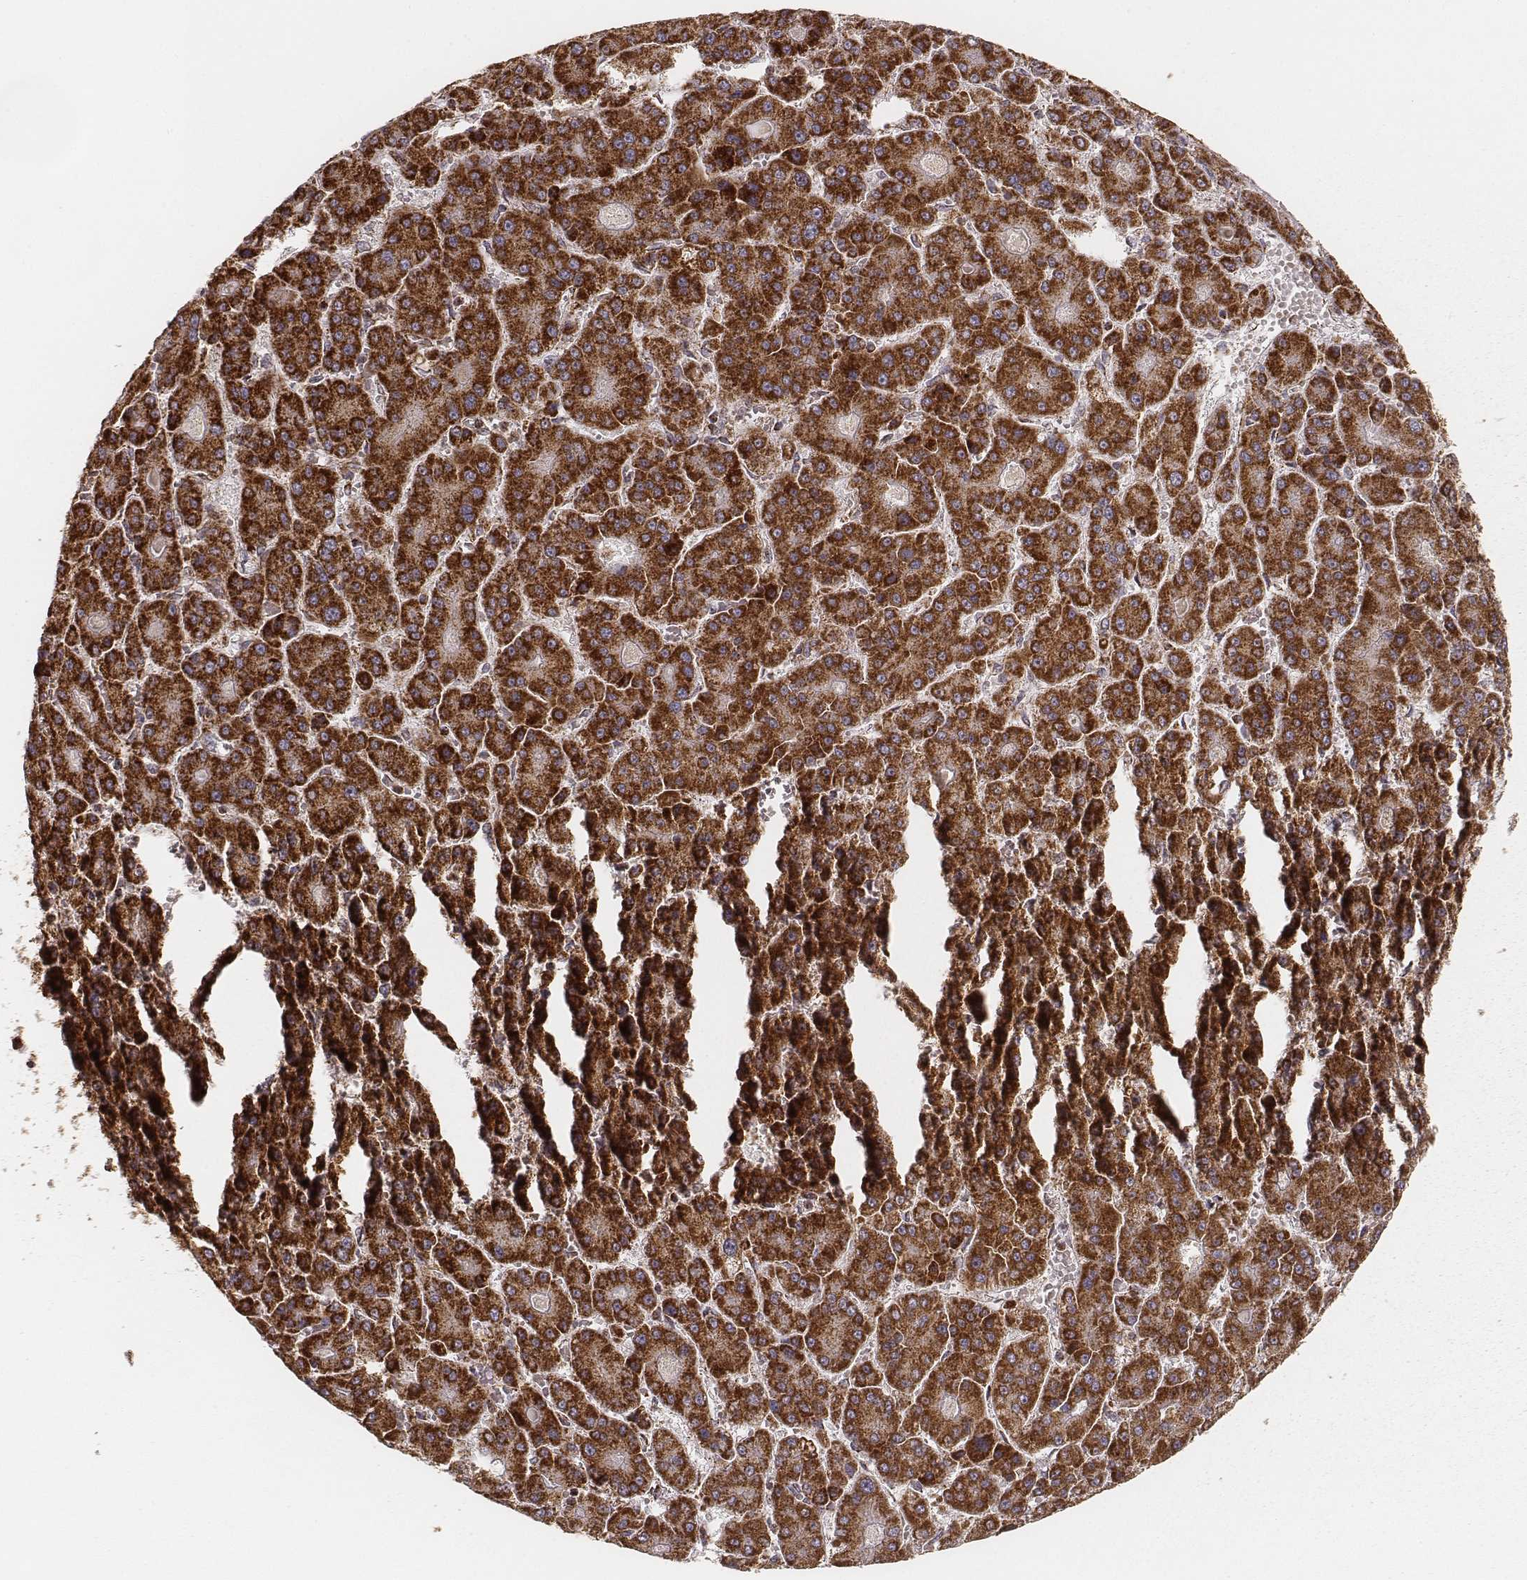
{"staining": {"intensity": "strong", "quantity": ">75%", "location": "cytoplasmic/membranous"}, "tissue": "liver cancer", "cell_type": "Tumor cells", "image_type": "cancer", "snomed": [{"axis": "morphology", "description": "Carcinoma, Hepatocellular, NOS"}, {"axis": "topography", "description": "Liver"}], "caption": "Strong cytoplasmic/membranous positivity for a protein is present in about >75% of tumor cells of liver cancer using immunohistochemistry.", "gene": "CS", "patient": {"sex": "male", "age": 70}}